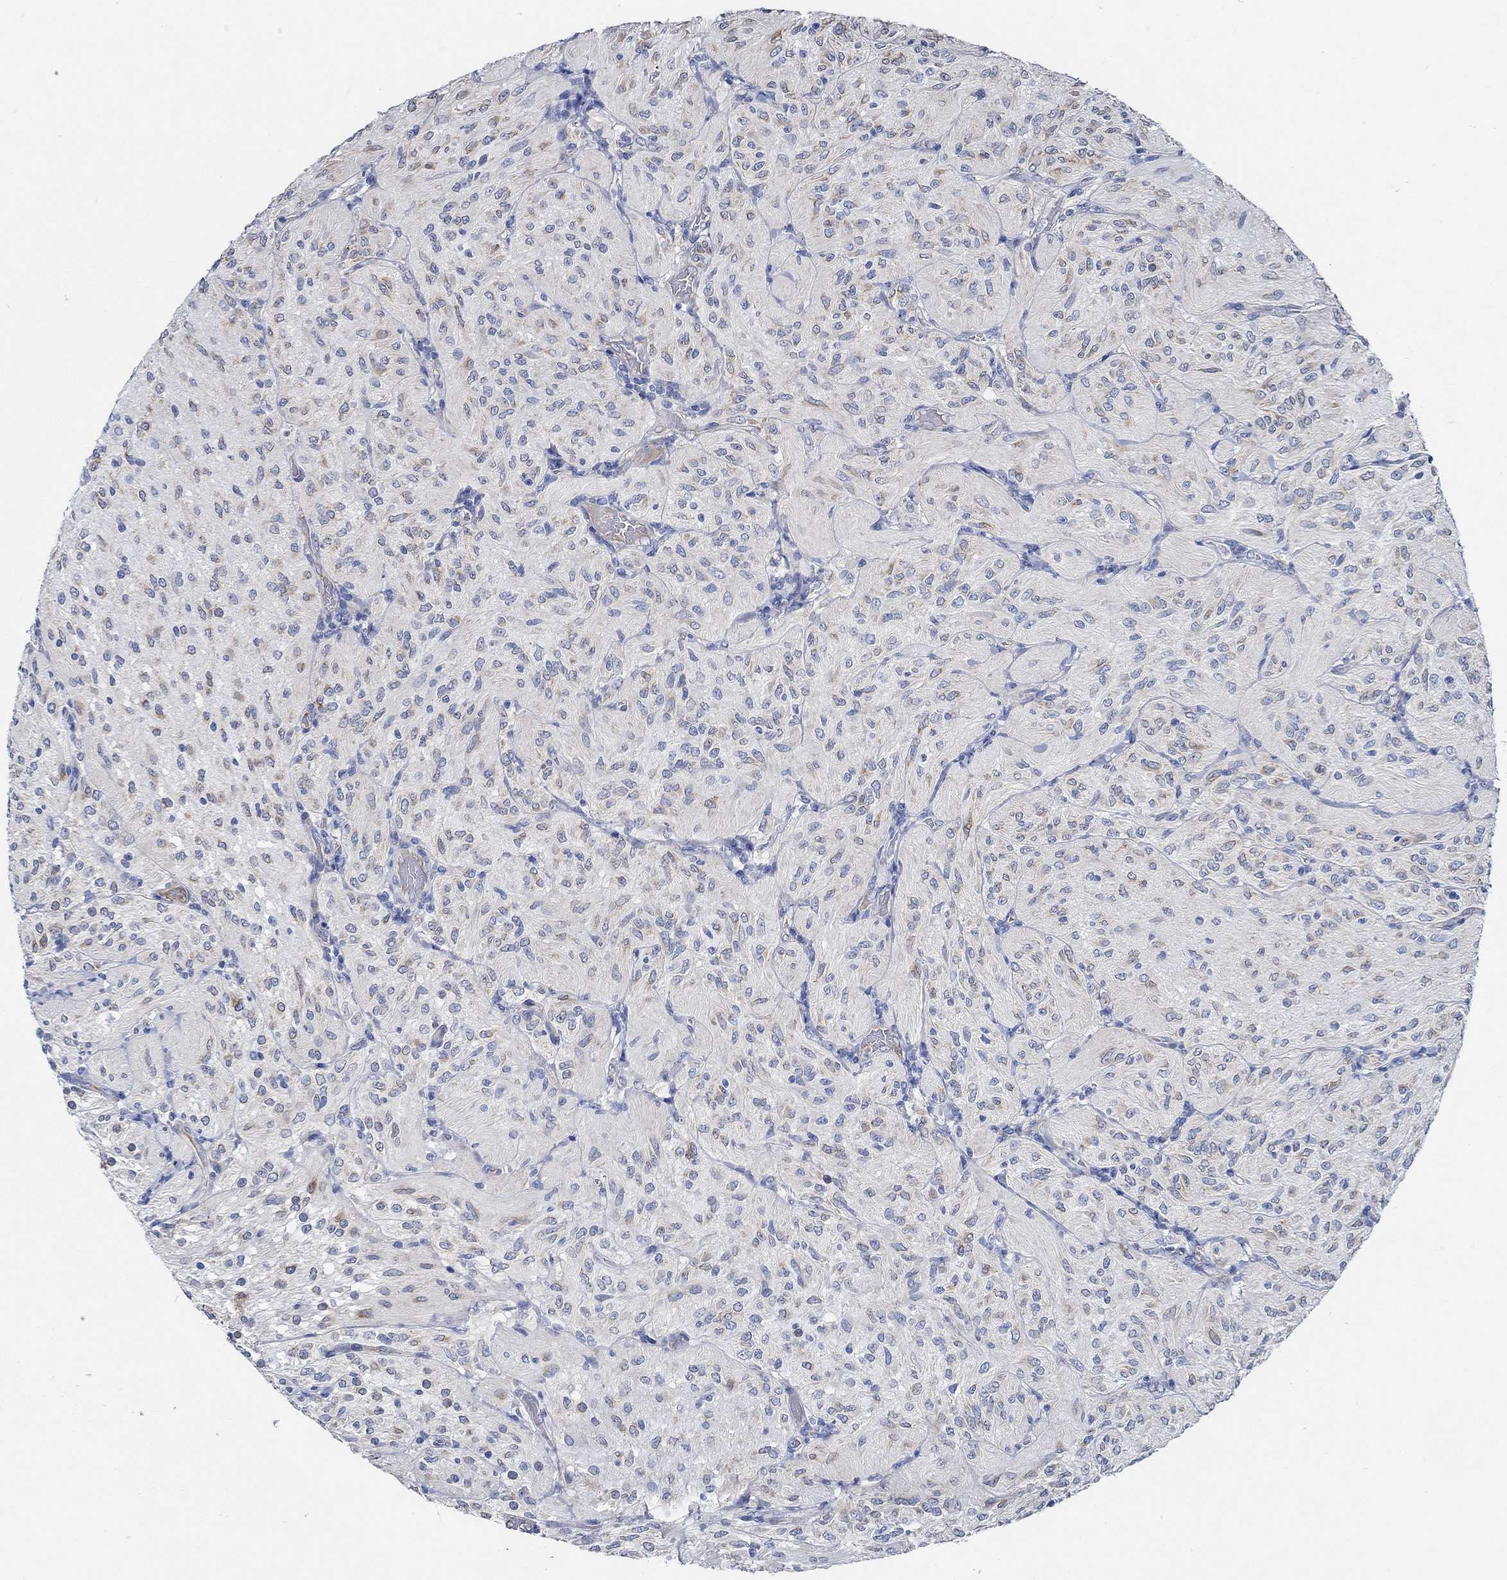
{"staining": {"intensity": "weak", "quantity": "25%-75%", "location": "cytoplasmic/membranous"}, "tissue": "glioma", "cell_type": "Tumor cells", "image_type": "cancer", "snomed": [{"axis": "morphology", "description": "Glioma, malignant, Low grade"}, {"axis": "topography", "description": "Brain"}], "caption": "Weak cytoplasmic/membranous staining is seen in approximately 25%-75% of tumor cells in glioma.", "gene": "HECW2", "patient": {"sex": "male", "age": 3}}